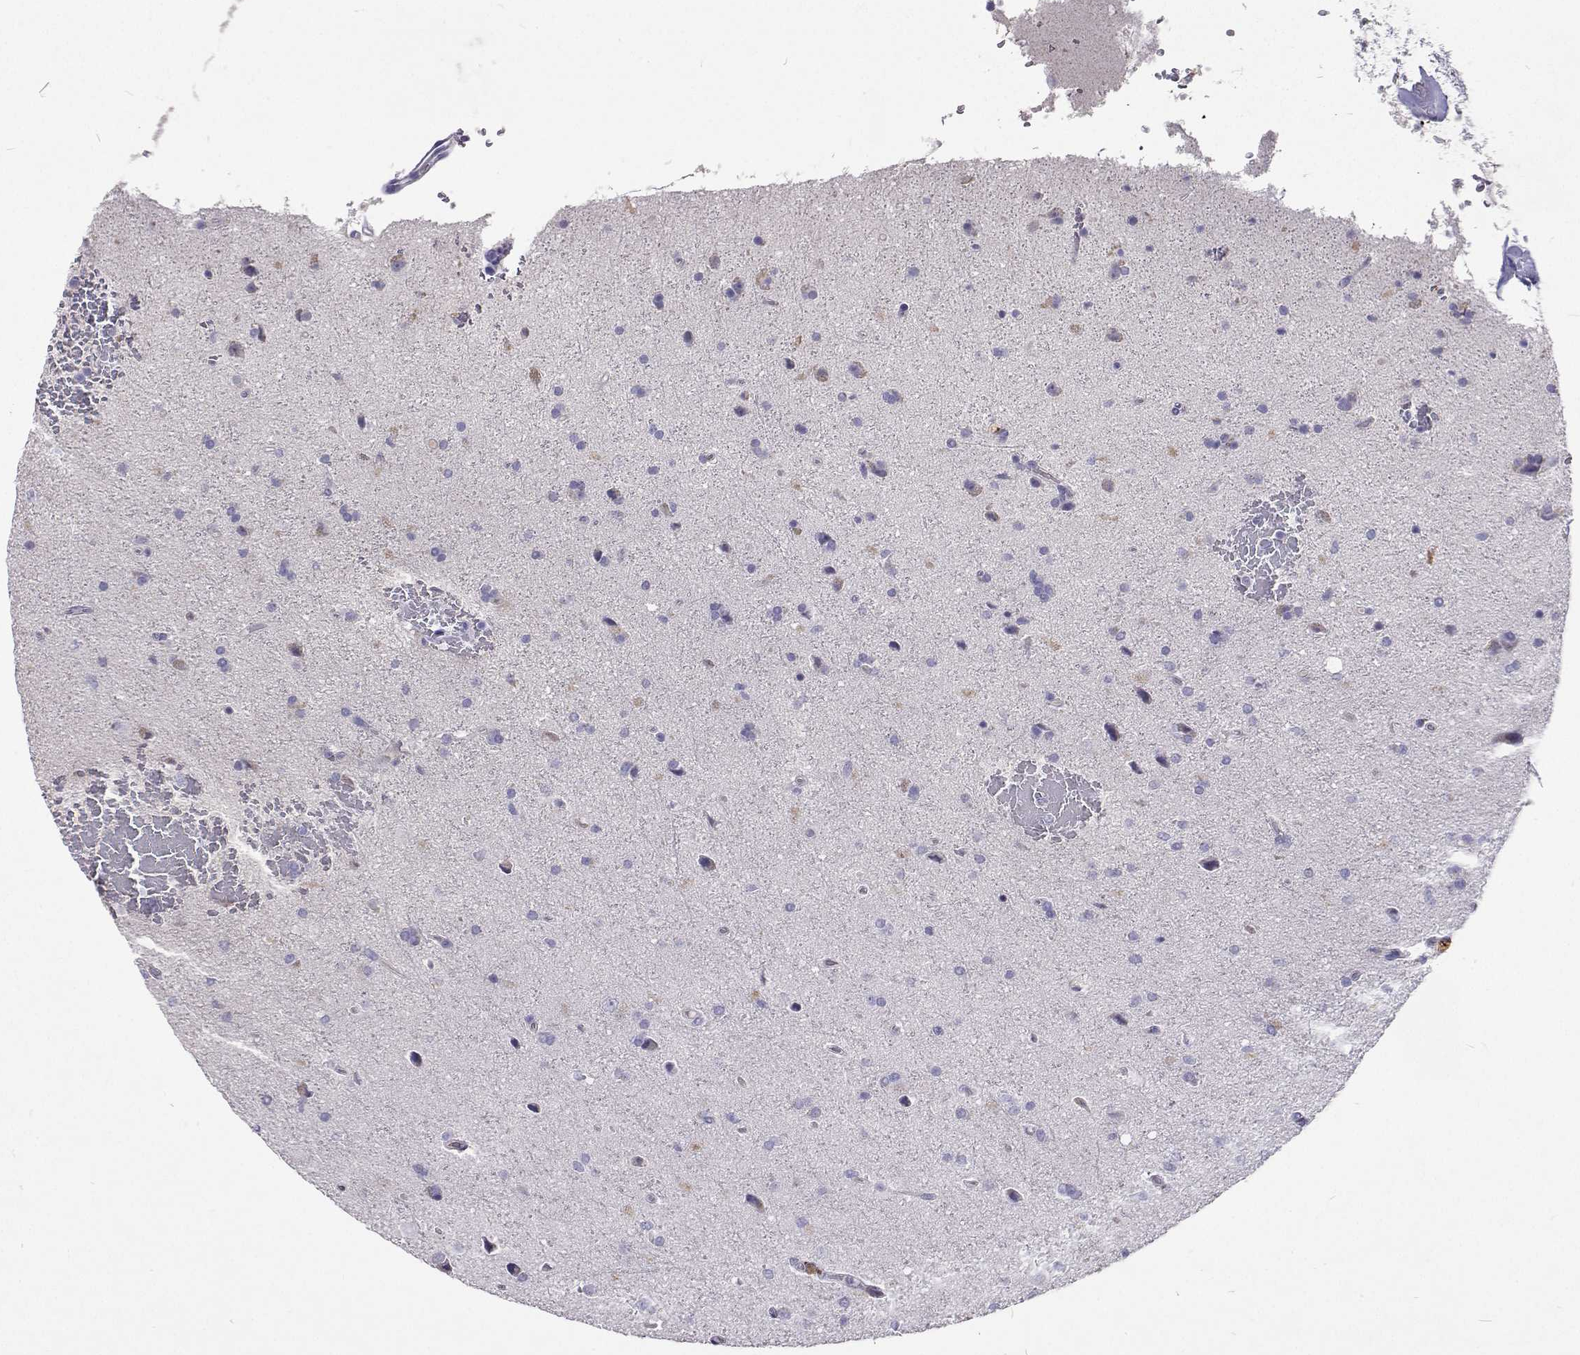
{"staining": {"intensity": "negative", "quantity": "none", "location": "none"}, "tissue": "glioma", "cell_type": "Tumor cells", "image_type": "cancer", "snomed": [{"axis": "morphology", "description": "Glioma, malignant, High grade"}, {"axis": "topography", "description": "Cerebral cortex"}], "caption": "DAB (3,3'-diaminobenzidine) immunohistochemical staining of human high-grade glioma (malignant) shows no significant expression in tumor cells. (DAB IHC with hematoxylin counter stain).", "gene": "CFAP44", "patient": {"sex": "male", "age": 70}}